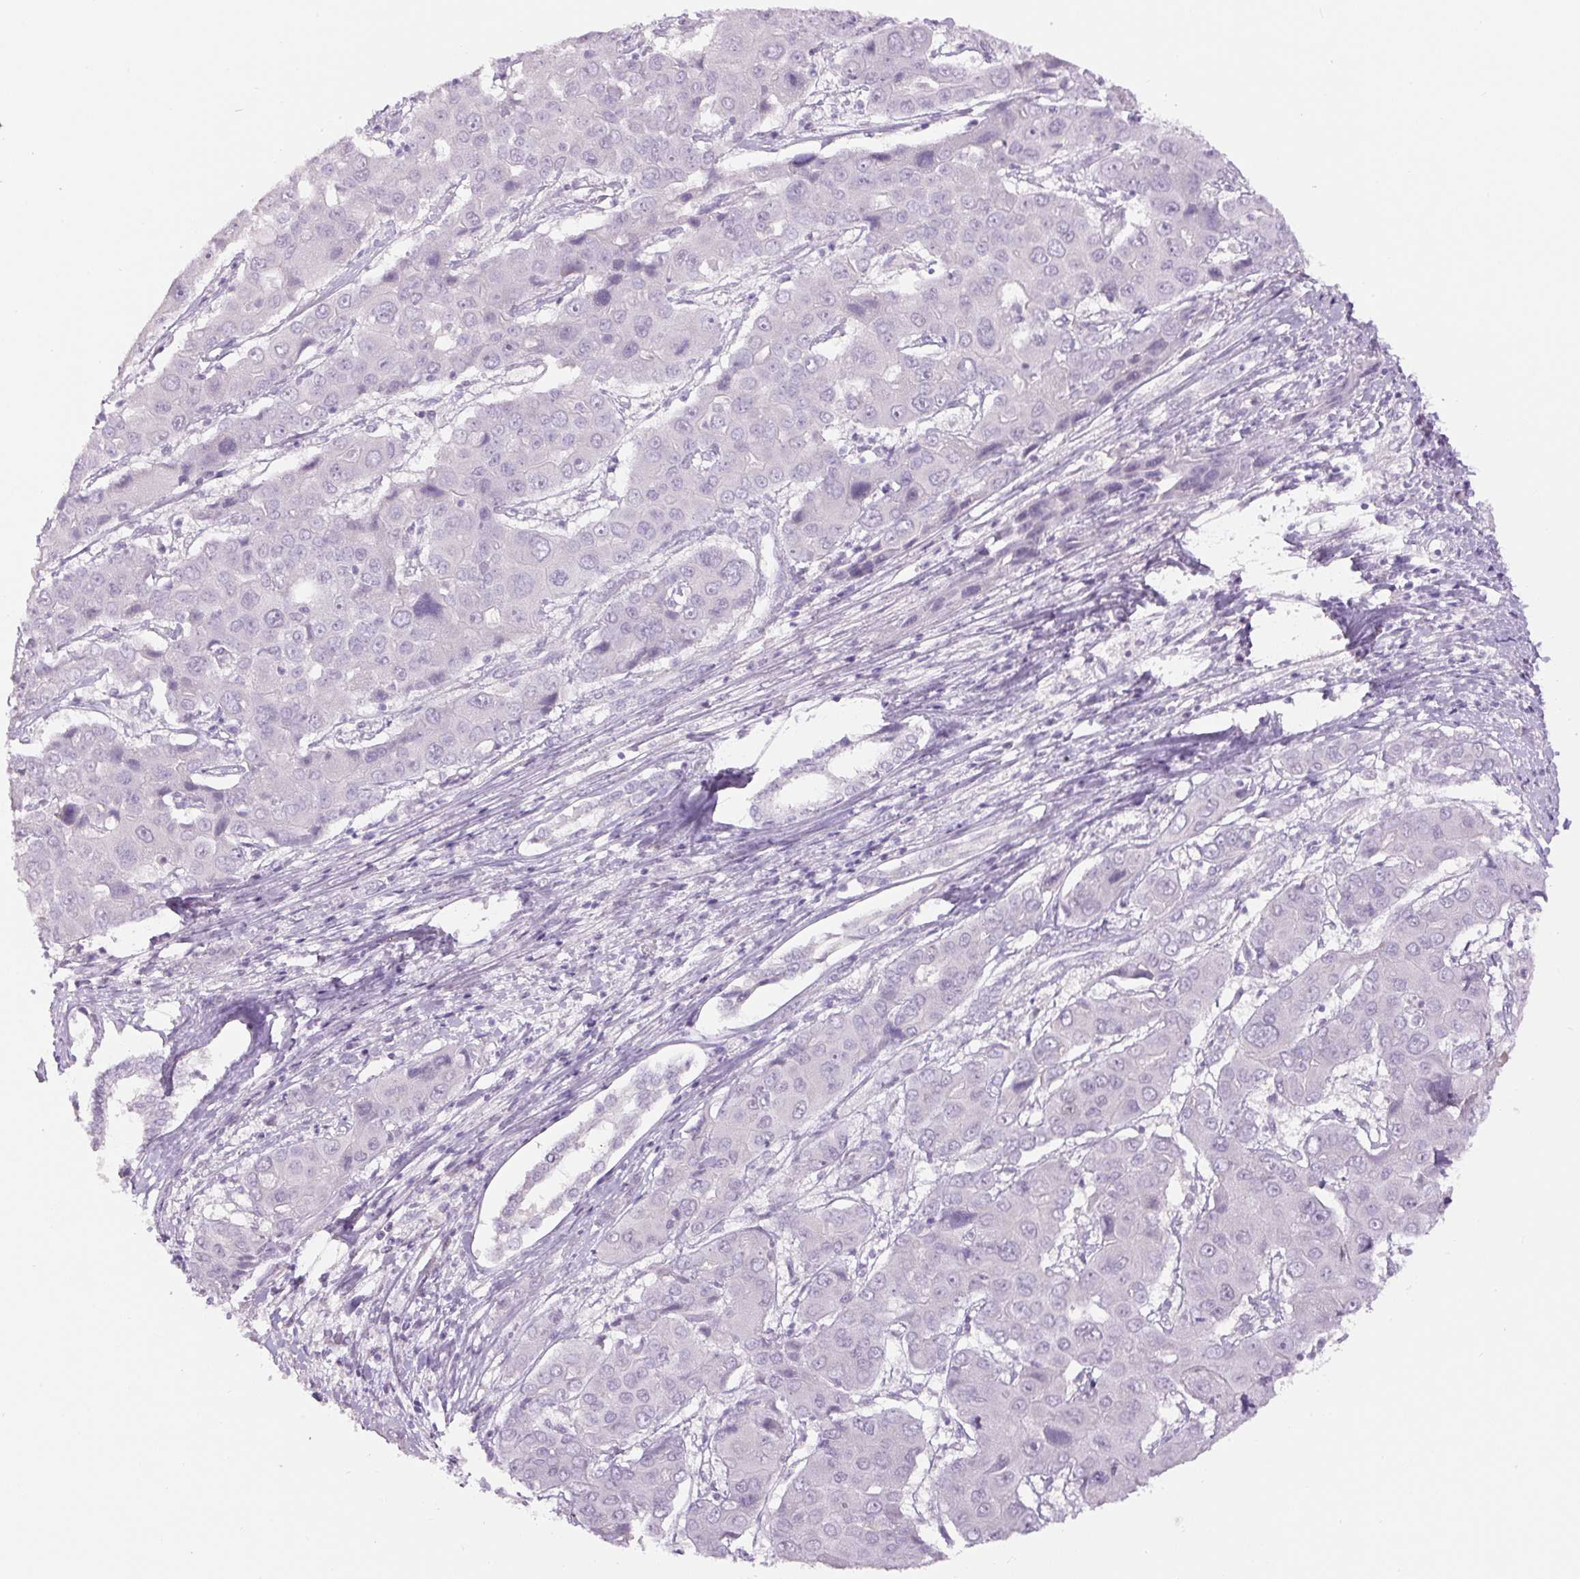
{"staining": {"intensity": "negative", "quantity": "none", "location": "none"}, "tissue": "liver cancer", "cell_type": "Tumor cells", "image_type": "cancer", "snomed": [{"axis": "morphology", "description": "Cholangiocarcinoma"}, {"axis": "topography", "description": "Liver"}], "caption": "Human liver cancer stained for a protein using immunohistochemistry (IHC) shows no positivity in tumor cells.", "gene": "SIX1", "patient": {"sex": "male", "age": 67}}